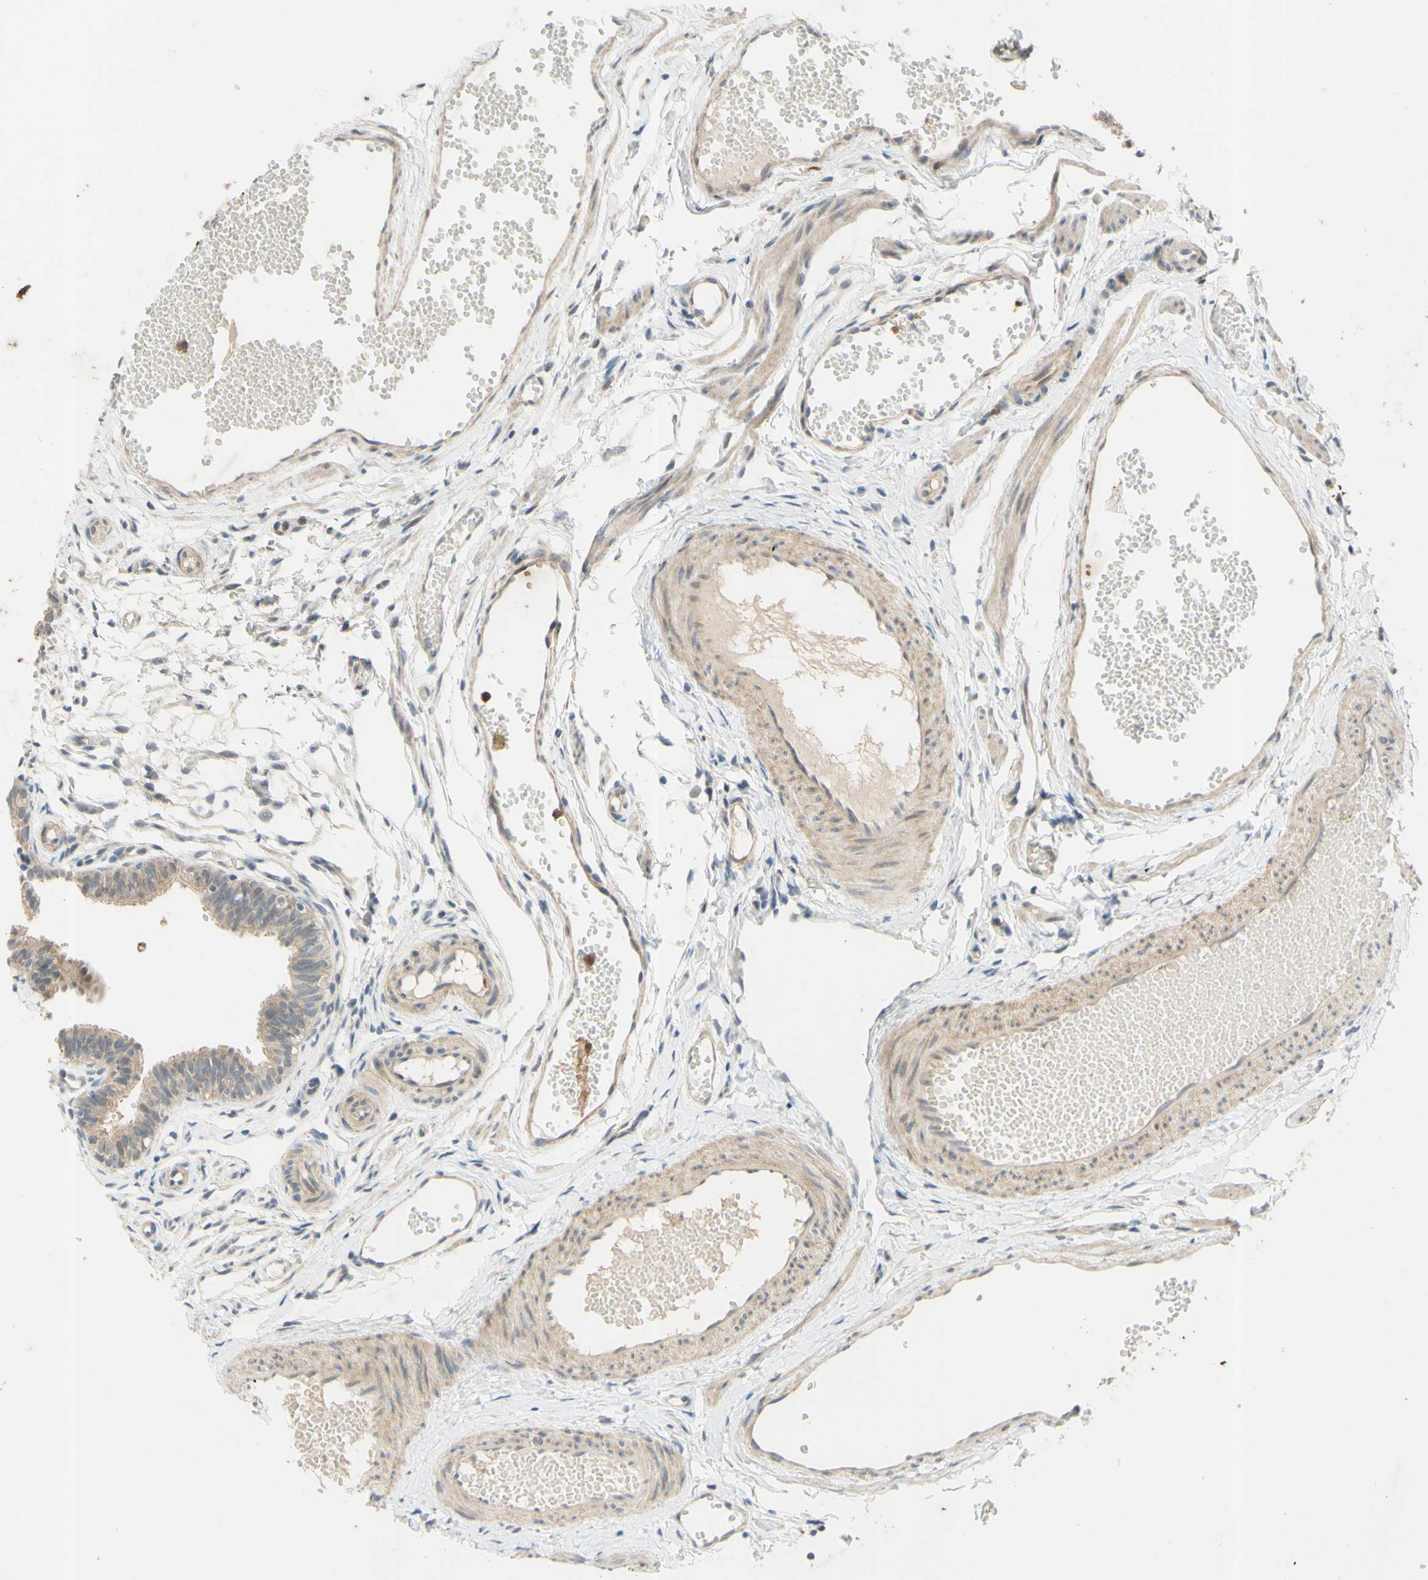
{"staining": {"intensity": "weak", "quantity": ">75%", "location": "cytoplasmic/membranous"}, "tissue": "fallopian tube", "cell_type": "Glandular cells", "image_type": "normal", "snomed": [{"axis": "morphology", "description": "Normal tissue, NOS"}, {"axis": "topography", "description": "Fallopian tube"}, {"axis": "topography", "description": "Placenta"}], "caption": "Glandular cells exhibit low levels of weak cytoplasmic/membranous positivity in about >75% of cells in normal fallopian tube. Nuclei are stained in blue.", "gene": "GATA1", "patient": {"sex": "female", "age": 34}}